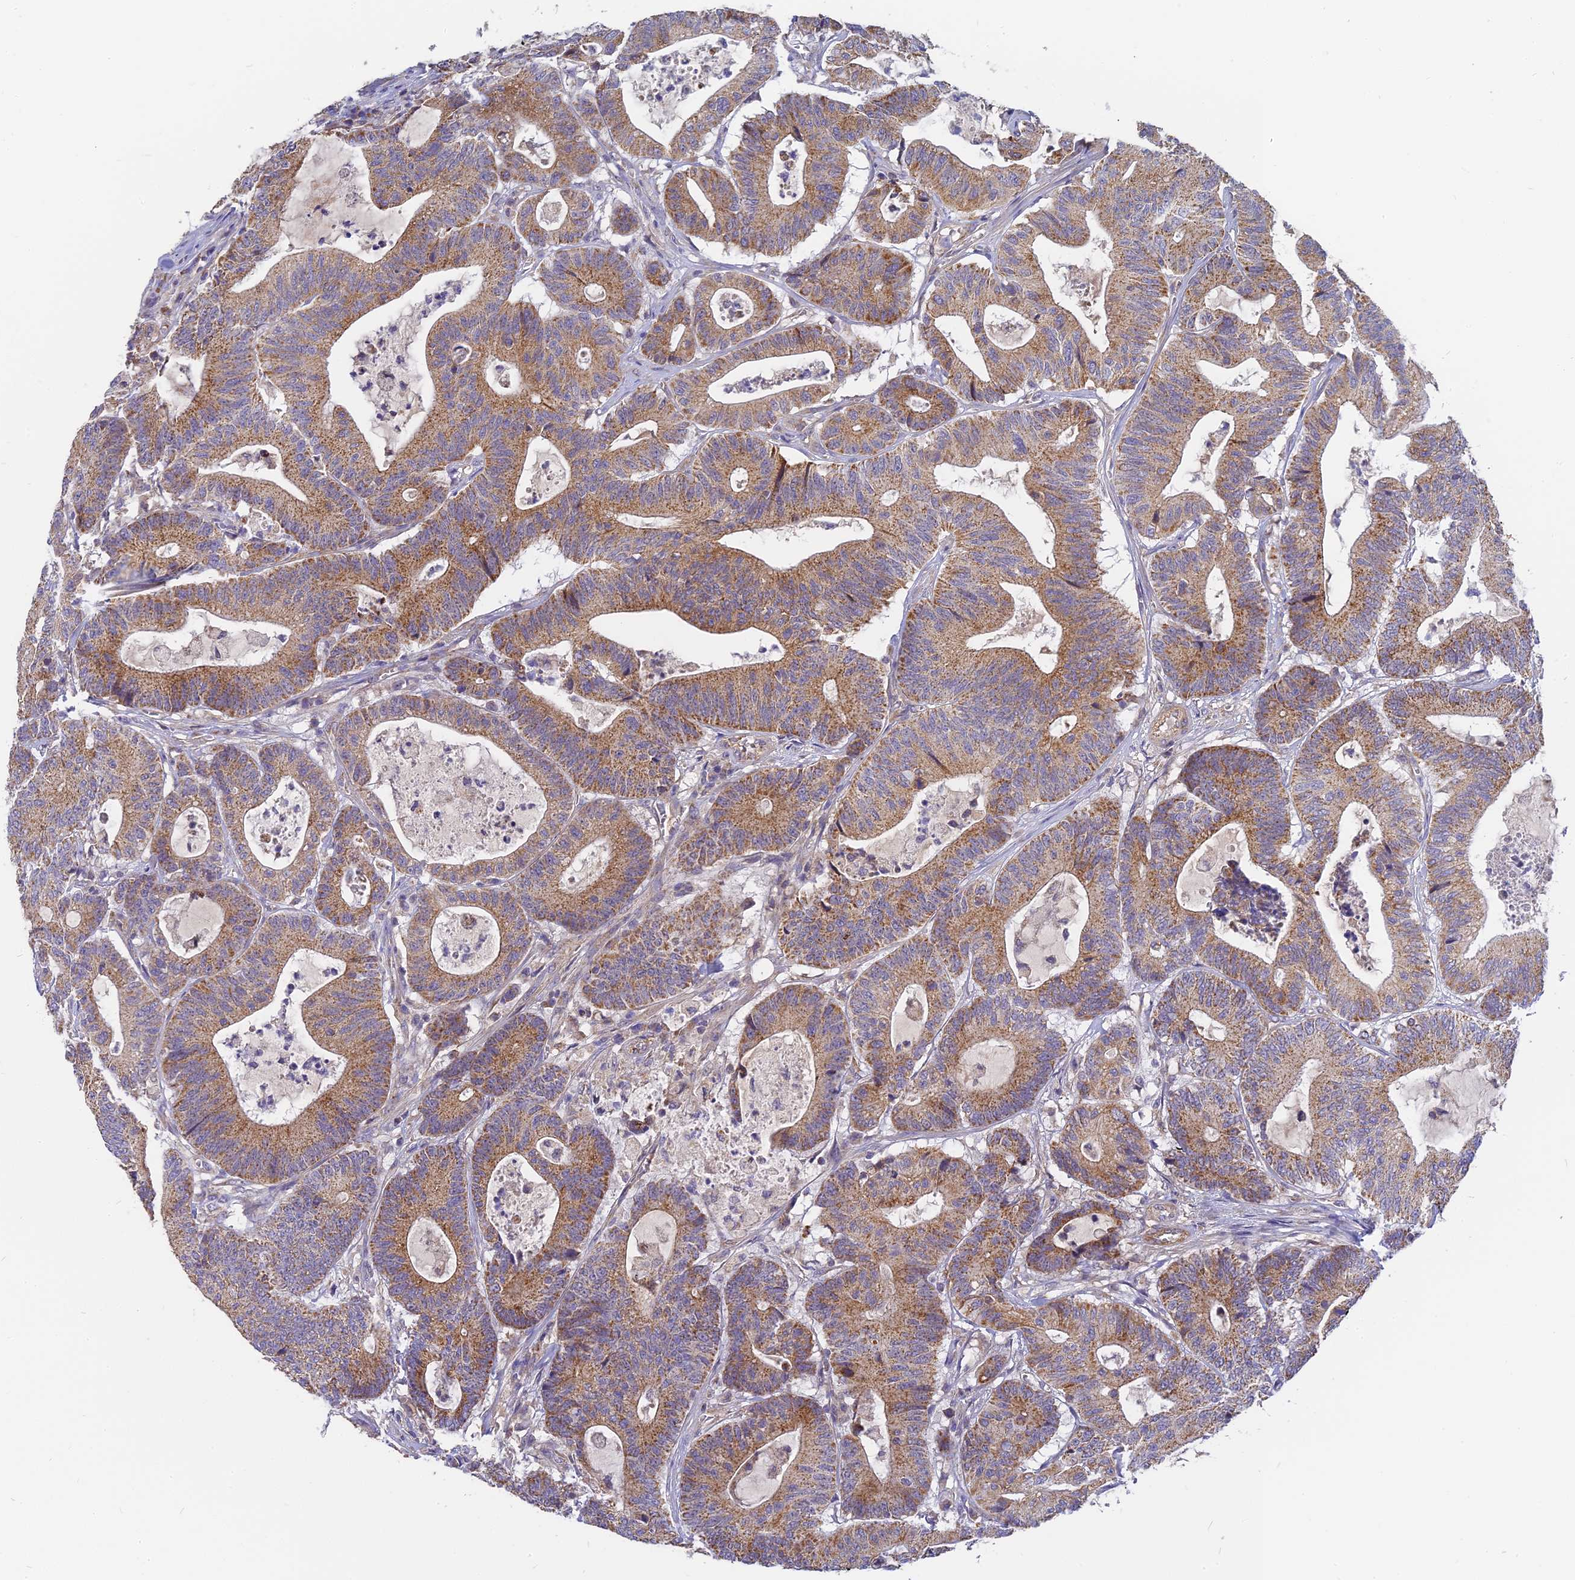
{"staining": {"intensity": "moderate", "quantity": ">75%", "location": "cytoplasmic/membranous"}, "tissue": "colorectal cancer", "cell_type": "Tumor cells", "image_type": "cancer", "snomed": [{"axis": "morphology", "description": "Adenocarcinoma, NOS"}, {"axis": "topography", "description": "Colon"}], "caption": "Moderate cytoplasmic/membranous protein staining is seen in approximately >75% of tumor cells in colorectal cancer. (DAB (3,3'-diaminobenzidine) = brown stain, brightfield microscopy at high magnification).", "gene": "MRPL15", "patient": {"sex": "female", "age": 84}}